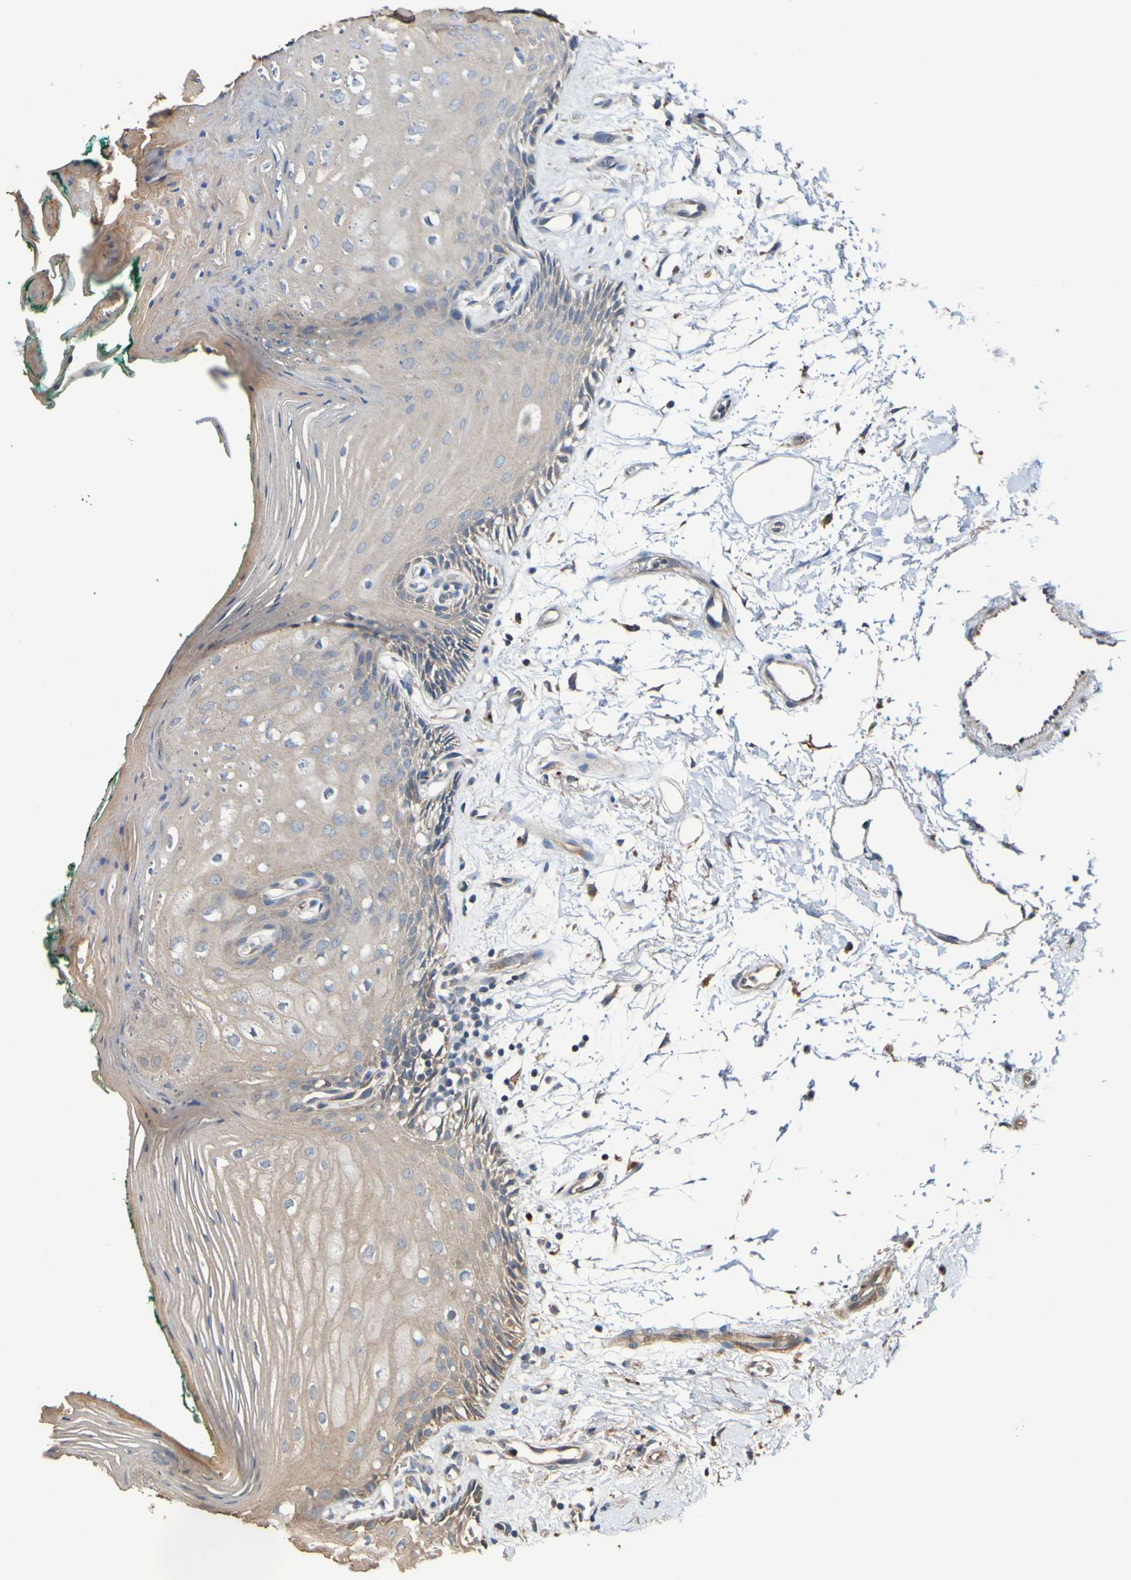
{"staining": {"intensity": "moderate", "quantity": ">75%", "location": "cytoplasmic/membranous"}, "tissue": "oral mucosa", "cell_type": "Squamous epithelial cells", "image_type": "normal", "snomed": [{"axis": "morphology", "description": "Normal tissue, NOS"}, {"axis": "topography", "description": "Skeletal muscle"}, {"axis": "topography", "description": "Oral tissue"}, {"axis": "topography", "description": "Peripheral nerve tissue"}], "caption": "Brown immunohistochemical staining in unremarkable human oral mucosa demonstrates moderate cytoplasmic/membranous positivity in approximately >75% of squamous epithelial cells. (IHC, brightfield microscopy, high magnification).", "gene": "UCN", "patient": {"sex": "female", "age": 84}}